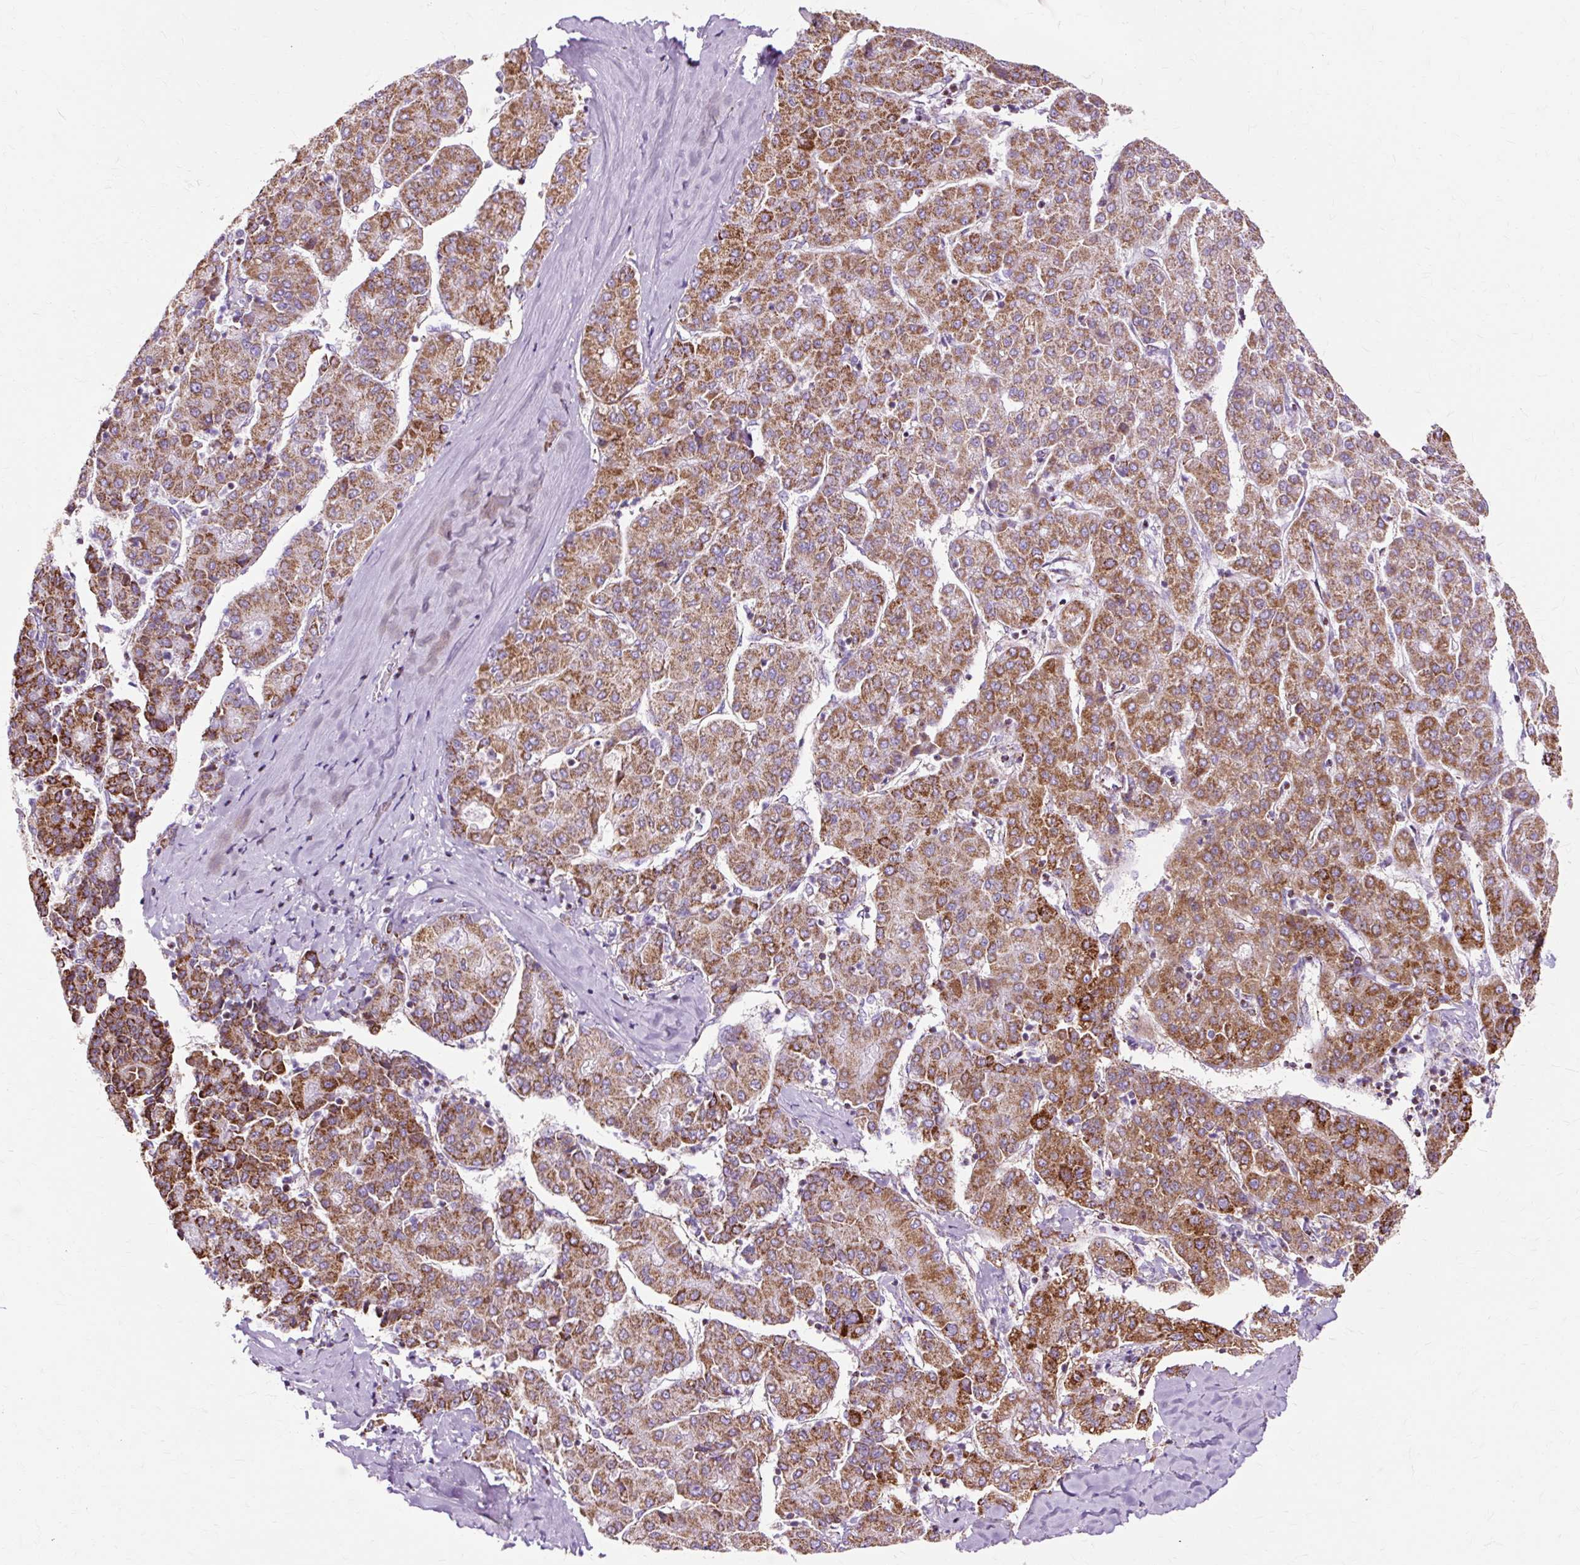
{"staining": {"intensity": "strong", "quantity": ">75%", "location": "cytoplasmic/membranous"}, "tissue": "liver cancer", "cell_type": "Tumor cells", "image_type": "cancer", "snomed": [{"axis": "morphology", "description": "Carcinoma, Hepatocellular, NOS"}, {"axis": "topography", "description": "Liver"}], "caption": "The micrograph exhibits a brown stain indicating the presence of a protein in the cytoplasmic/membranous of tumor cells in hepatocellular carcinoma (liver).", "gene": "DLAT", "patient": {"sex": "male", "age": 65}}